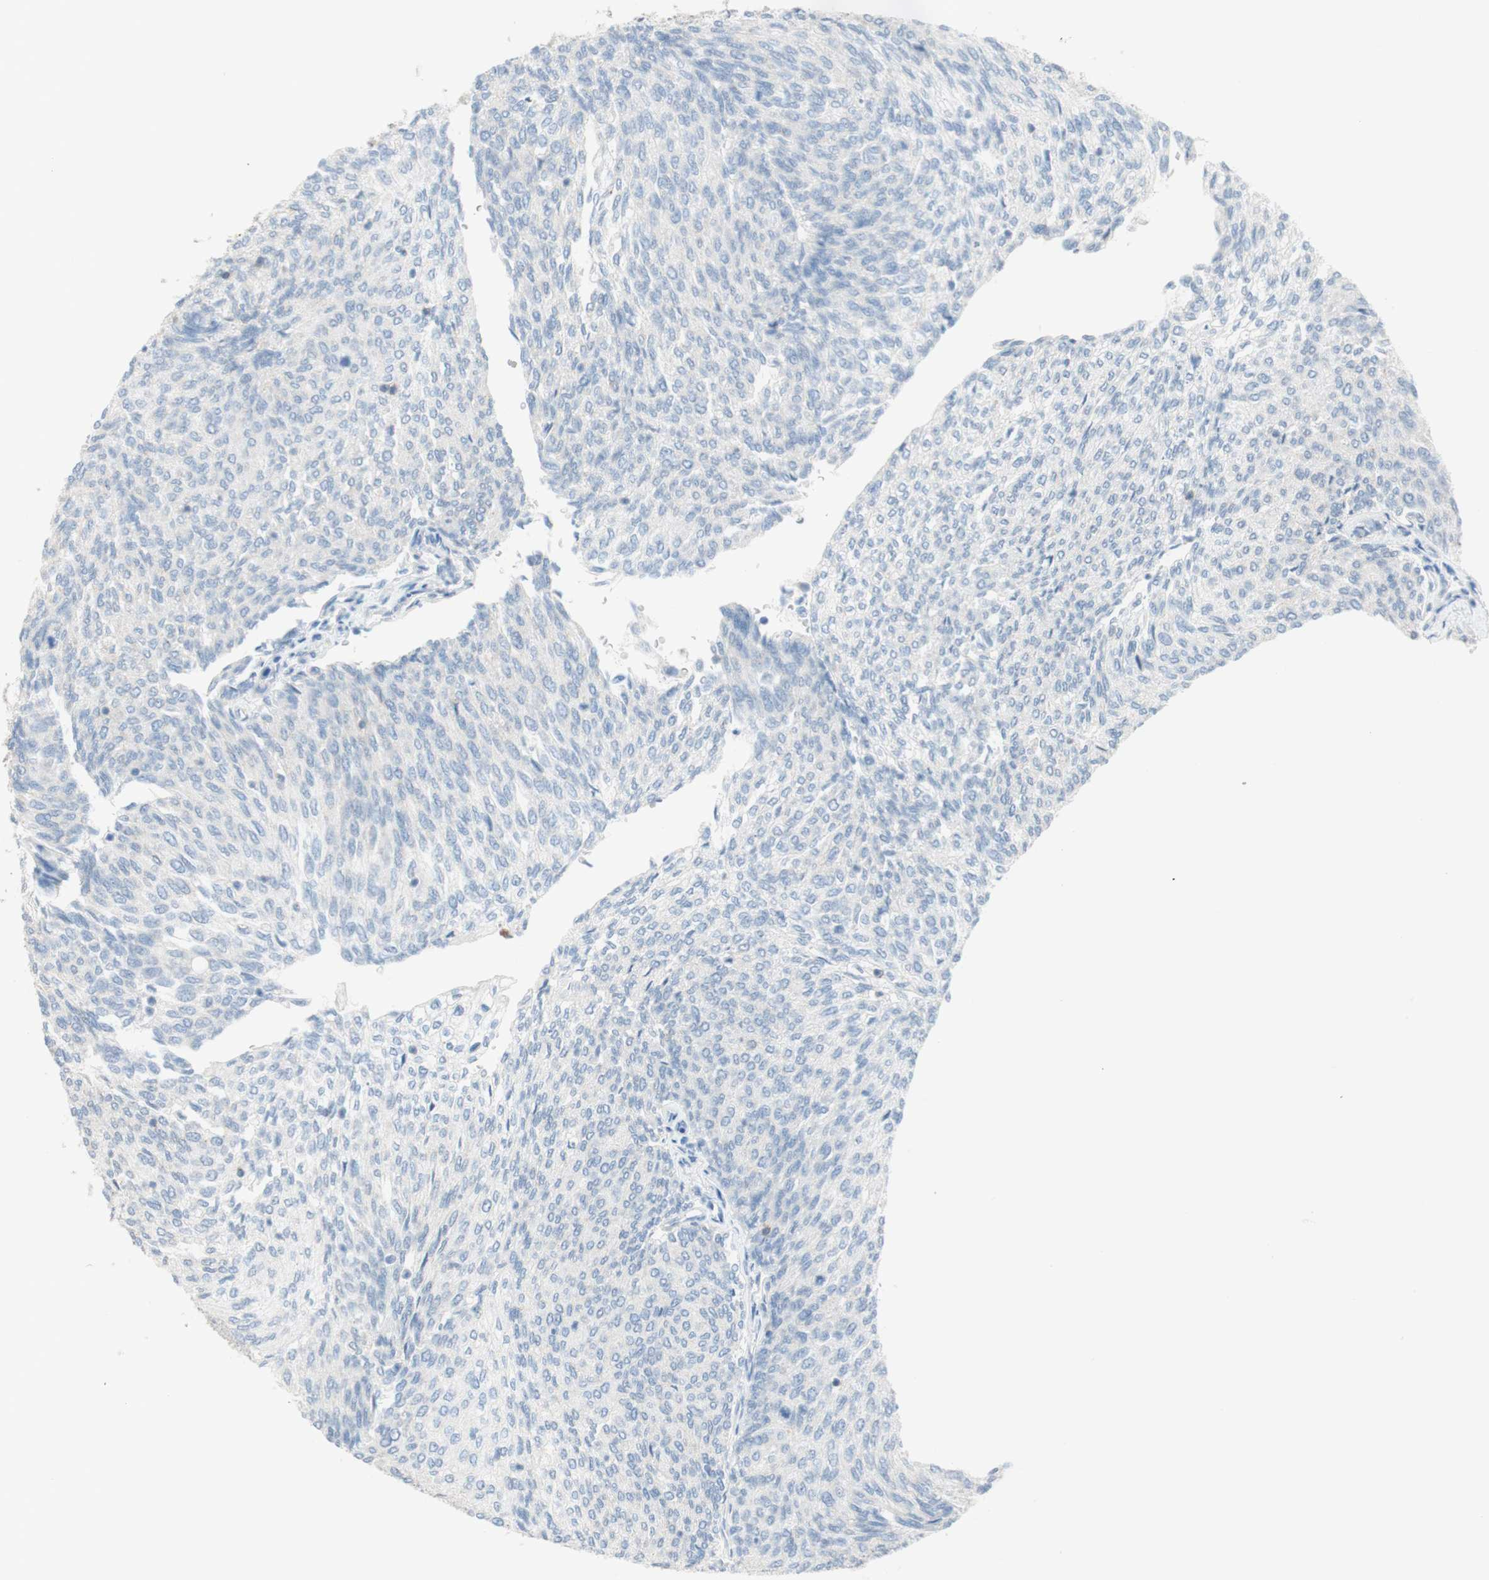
{"staining": {"intensity": "negative", "quantity": "none", "location": "none"}, "tissue": "urothelial cancer", "cell_type": "Tumor cells", "image_type": "cancer", "snomed": [{"axis": "morphology", "description": "Urothelial carcinoma, Low grade"}, {"axis": "topography", "description": "Urinary bladder"}], "caption": "IHC micrograph of human low-grade urothelial carcinoma stained for a protein (brown), which exhibits no expression in tumor cells.", "gene": "POU2AF1", "patient": {"sex": "female", "age": 79}}